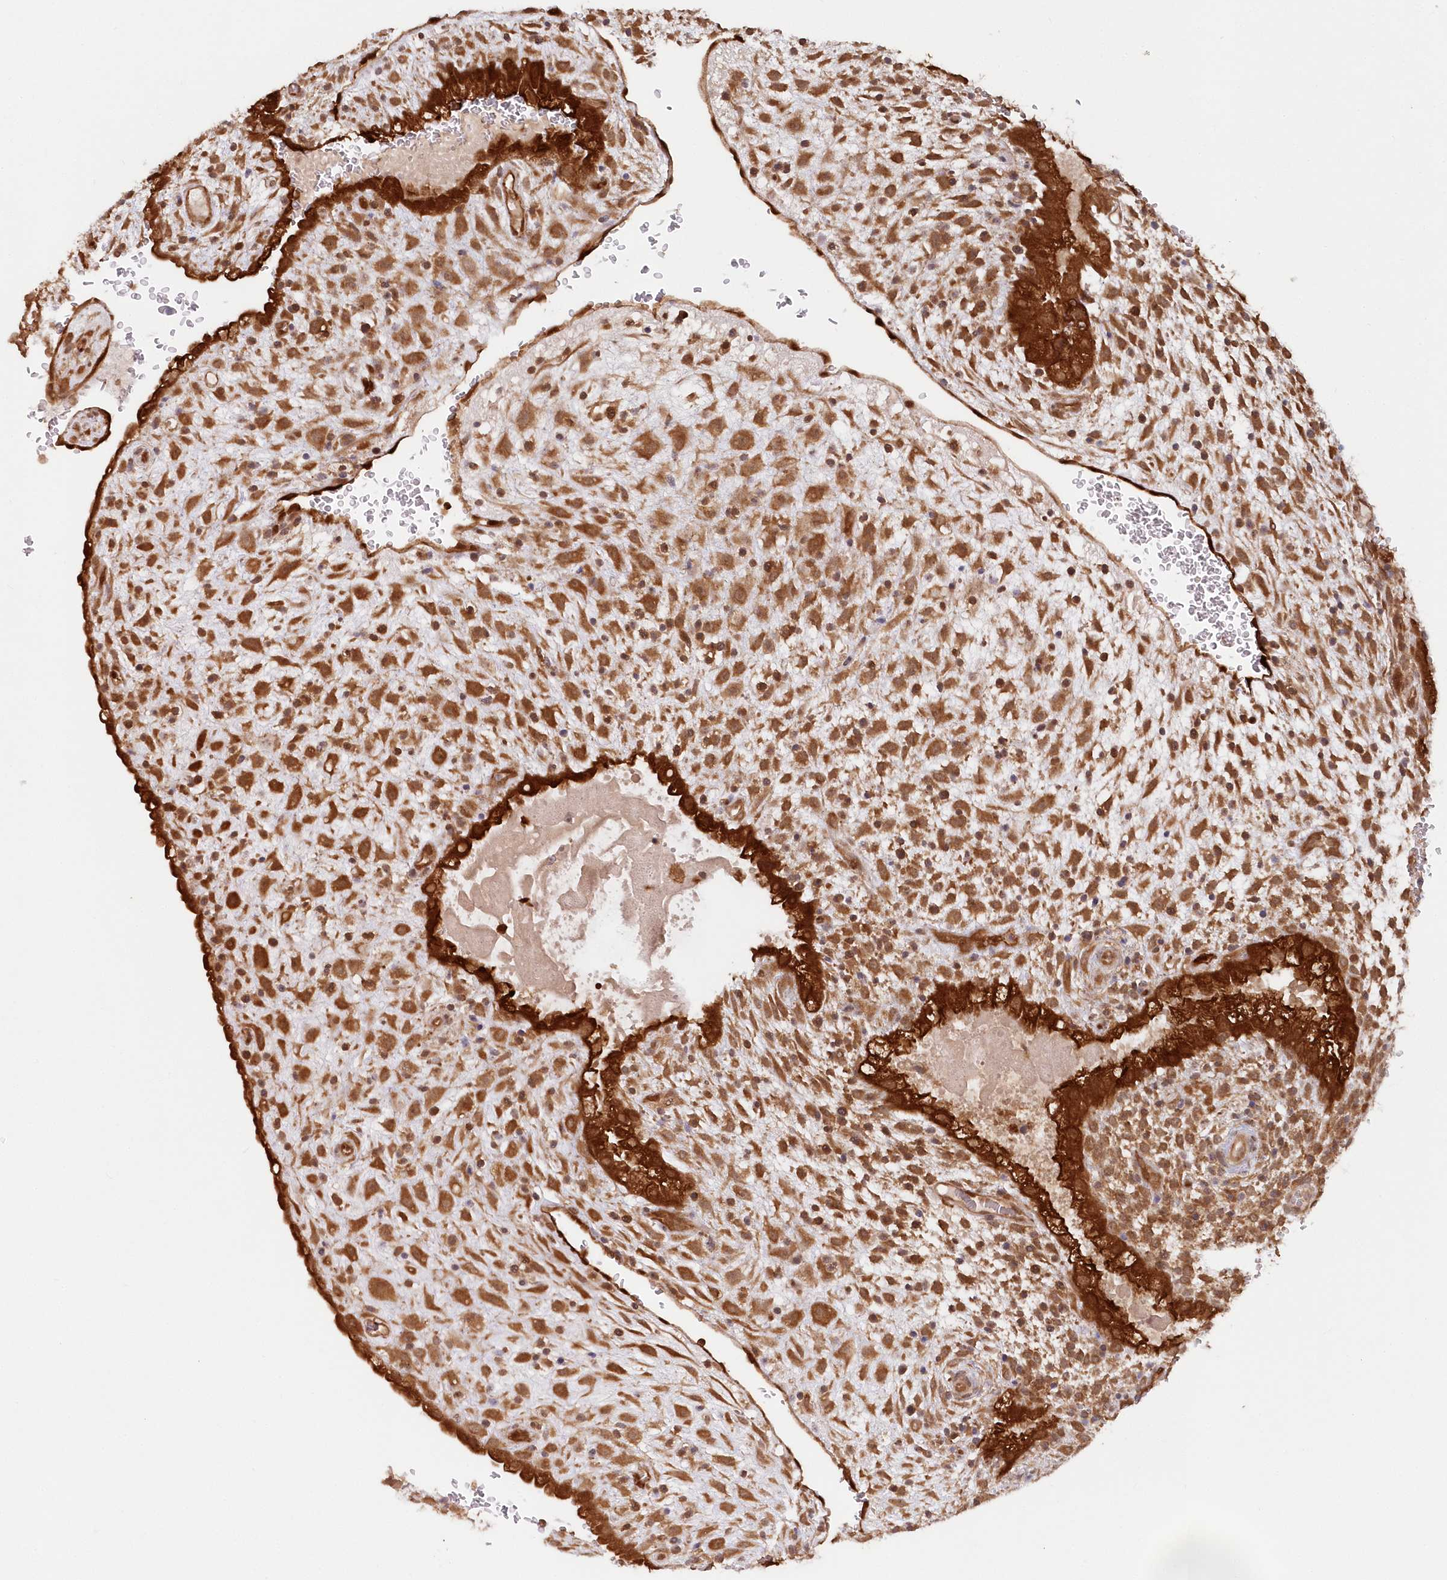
{"staining": {"intensity": "strong", "quantity": ">75%", "location": "cytoplasmic/membranous,nuclear"}, "tissue": "placenta", "cell_type": "Decidual cells", "image_type": "normal", "snomed": [{"axis": "morphology", "description": "Normal tissue, NOS"}, {"axis": "topography", "description": "Placenta"}], "caption": "Placenta stained with a brown dye demonstrates strong cytoplasmic/membranous,nuclear positive expression in approximately >75% of decidual cells.", "gene": "GBE1", "patient": {"sex": "female", "age": 35}}